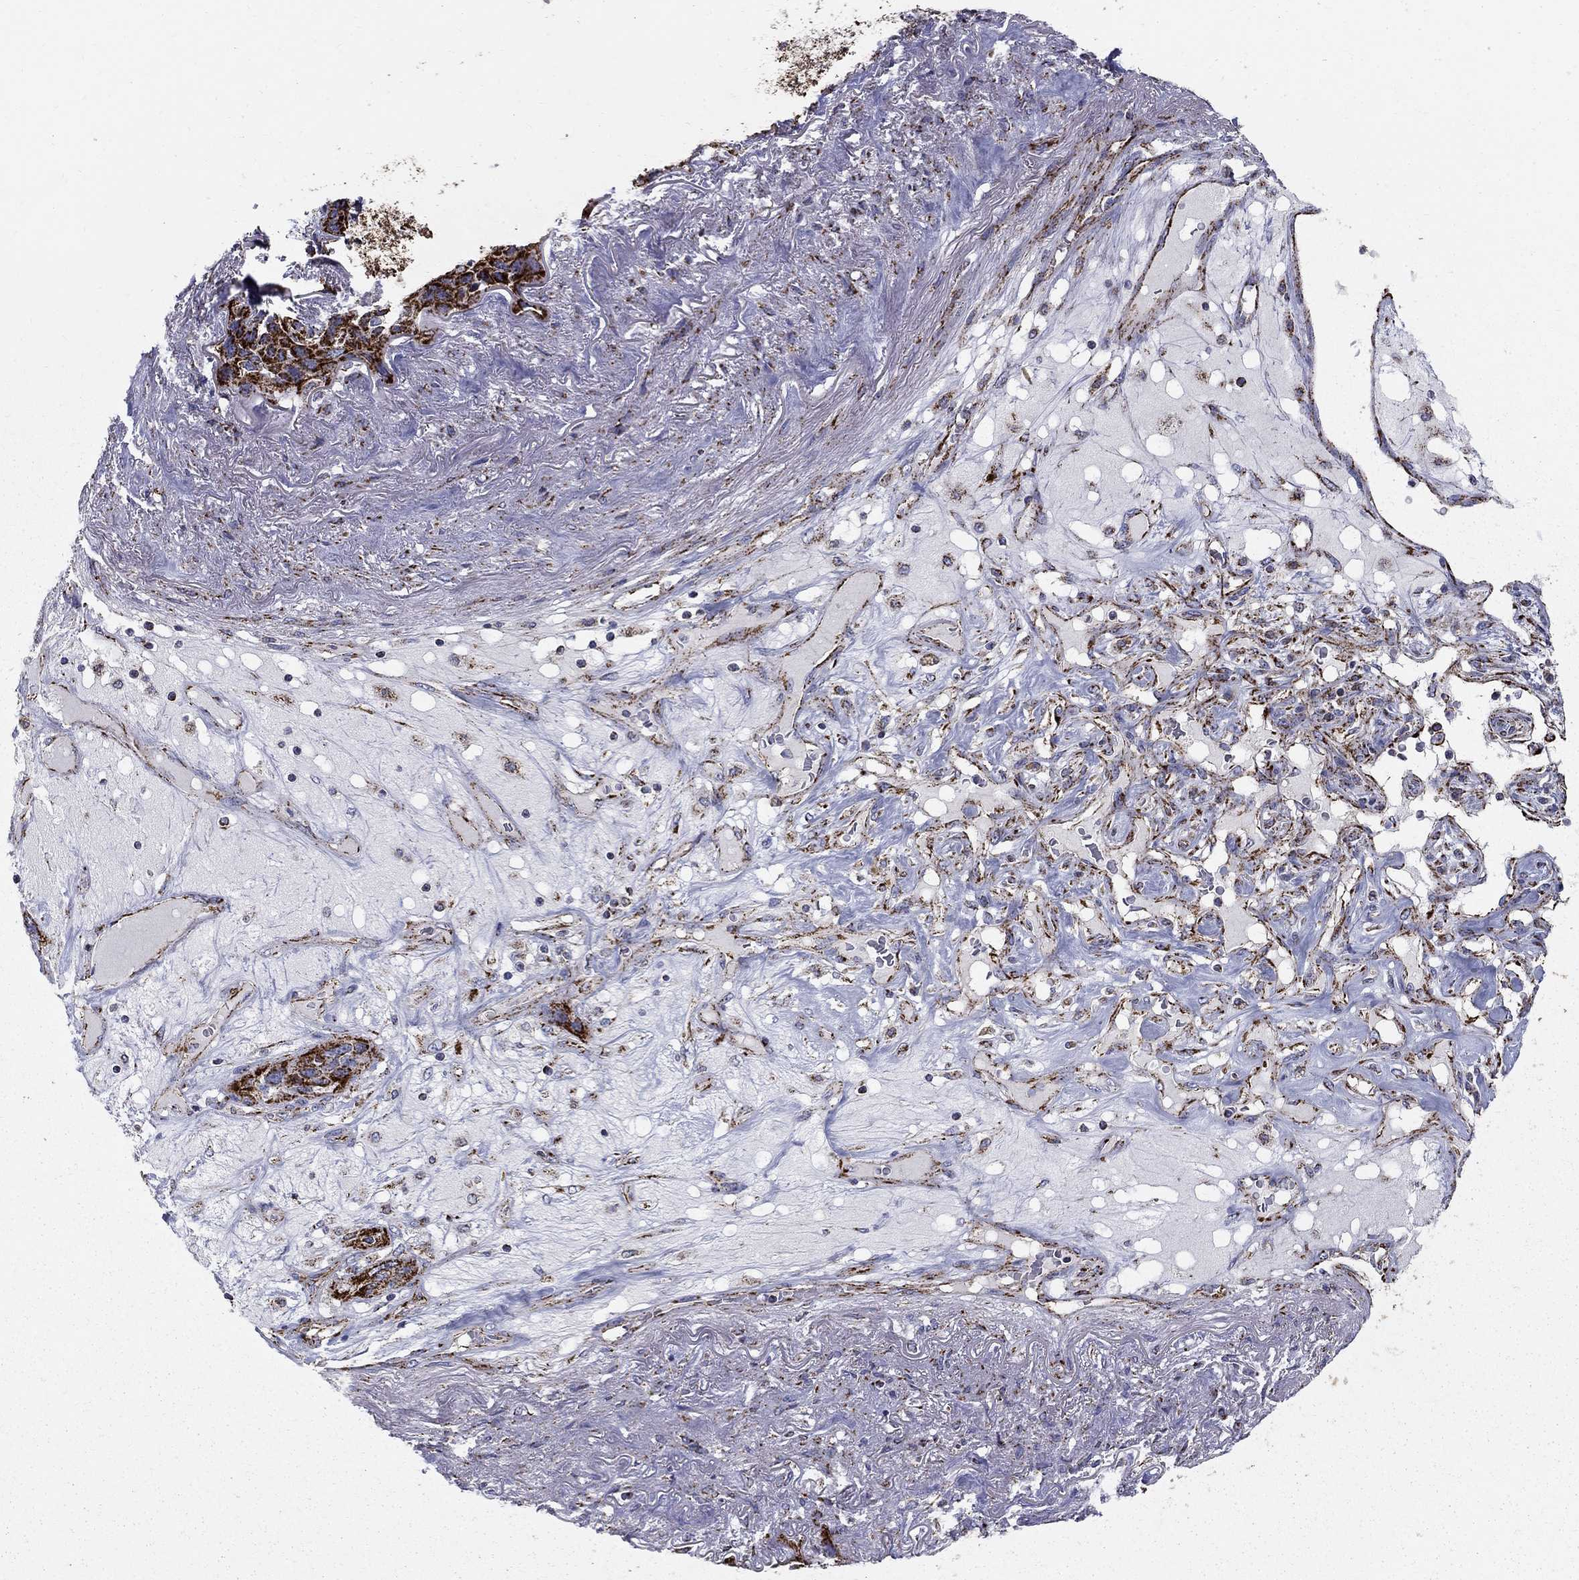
{"staining": {"intensity": "strong", "quantity": ">75%", "location": "cytoplasmic/membranous"}, "tissue": "lung cancer", "cell_type": "Tumor cells", "image_type": "cancer", "snomed": [{"axis": "morphology", "description": "Squamous cell carcinoma, NOS"}, {"axis": "topography", "description": "Lung"}], "caption": "Immunohistochemistry (IHC) histopathology image of human squamous cell carcinoma (lung) stained for a protein (brown), which displays high levels of strong cytoplasmic/membranous expression in approximately >75% of tumor cells.", "gene": "GCSH", "patient": {"sex": "female", "age": 70}}